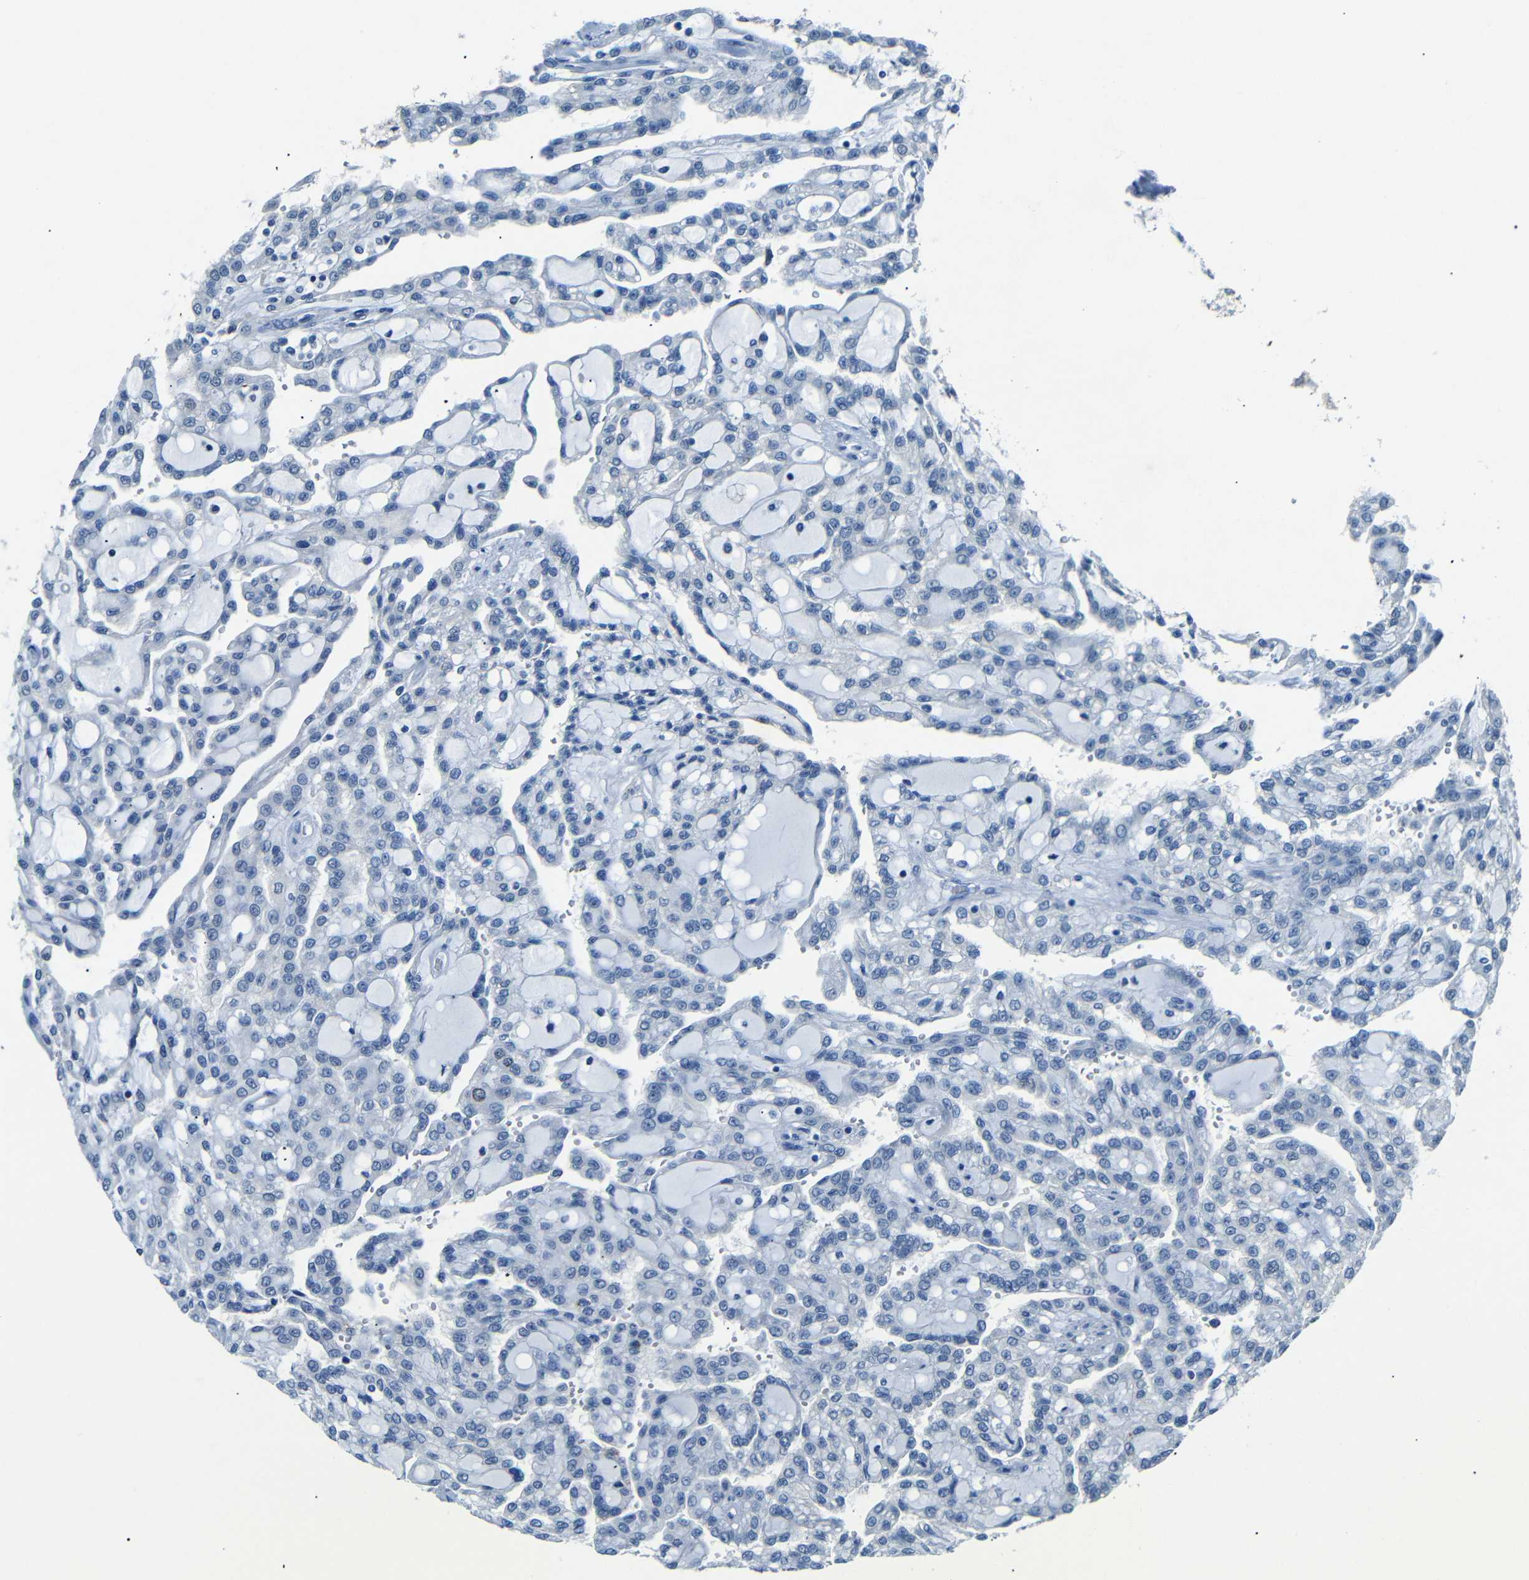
{"staining": {"intensity": "negative", "quantity": "none", "location": "none"}, "tissue": "renal cancer", "cell_type": "Tumor cells", "image_type": "cancer", "snomed": [{"axis": "morphology", "description": "Adenocarcinoma, NOS"}, {"axis": "topography", "description": "Kidney"}], "caption": "A histopathology image of human adenocarcinoma (renal) is negative for staining in tumor cells. The staining is performed using DAB brown chromogen with nuclei counter-stained in using hematoxylin.", "gene": "INCENP", "patient": {"sex": "male", "age": 63}}